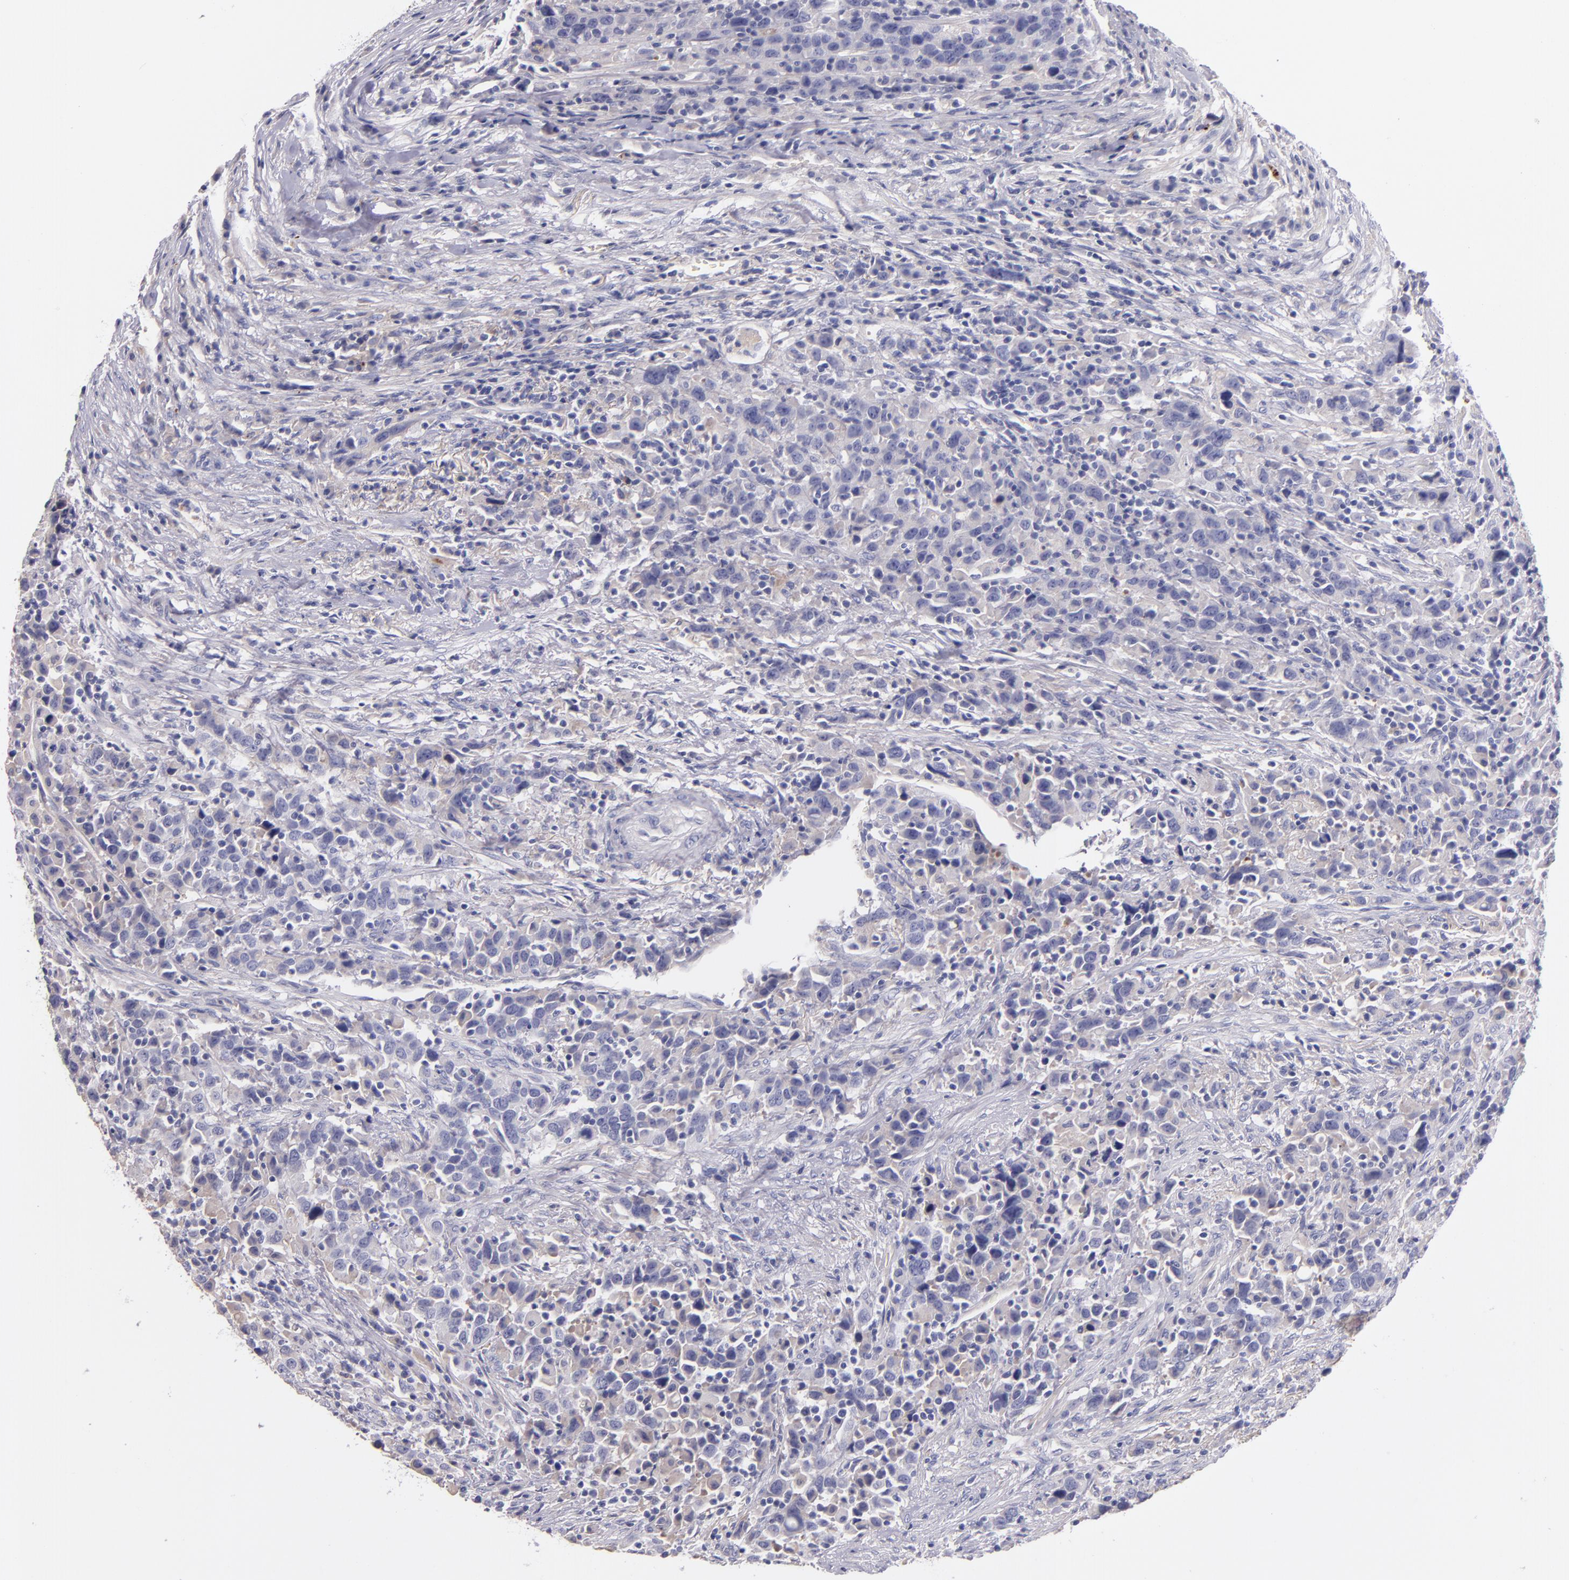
{"staining": {"intensity": "weak", "quantity": "25%-75%", "location": "cytoplasmic/membranous"}, "tissue": "urothelial cancer", "cell_type": "Tumor cells", "image_type": "cancer", "snomed": [{"axis": "morphology", "description": "Urothelial carcinoma, High grade"}, {"axis": "topography", "description": "Urinary bladder"}], "caption": "This is a micrograph of immunohistochemistry staining of high-grade urothelial carcinoma, which shows weak positivity in the cytoplasmic/membranous of tumor cells.", "gene": "KNG1", "patient": {"sex": "male", "age": 61}}